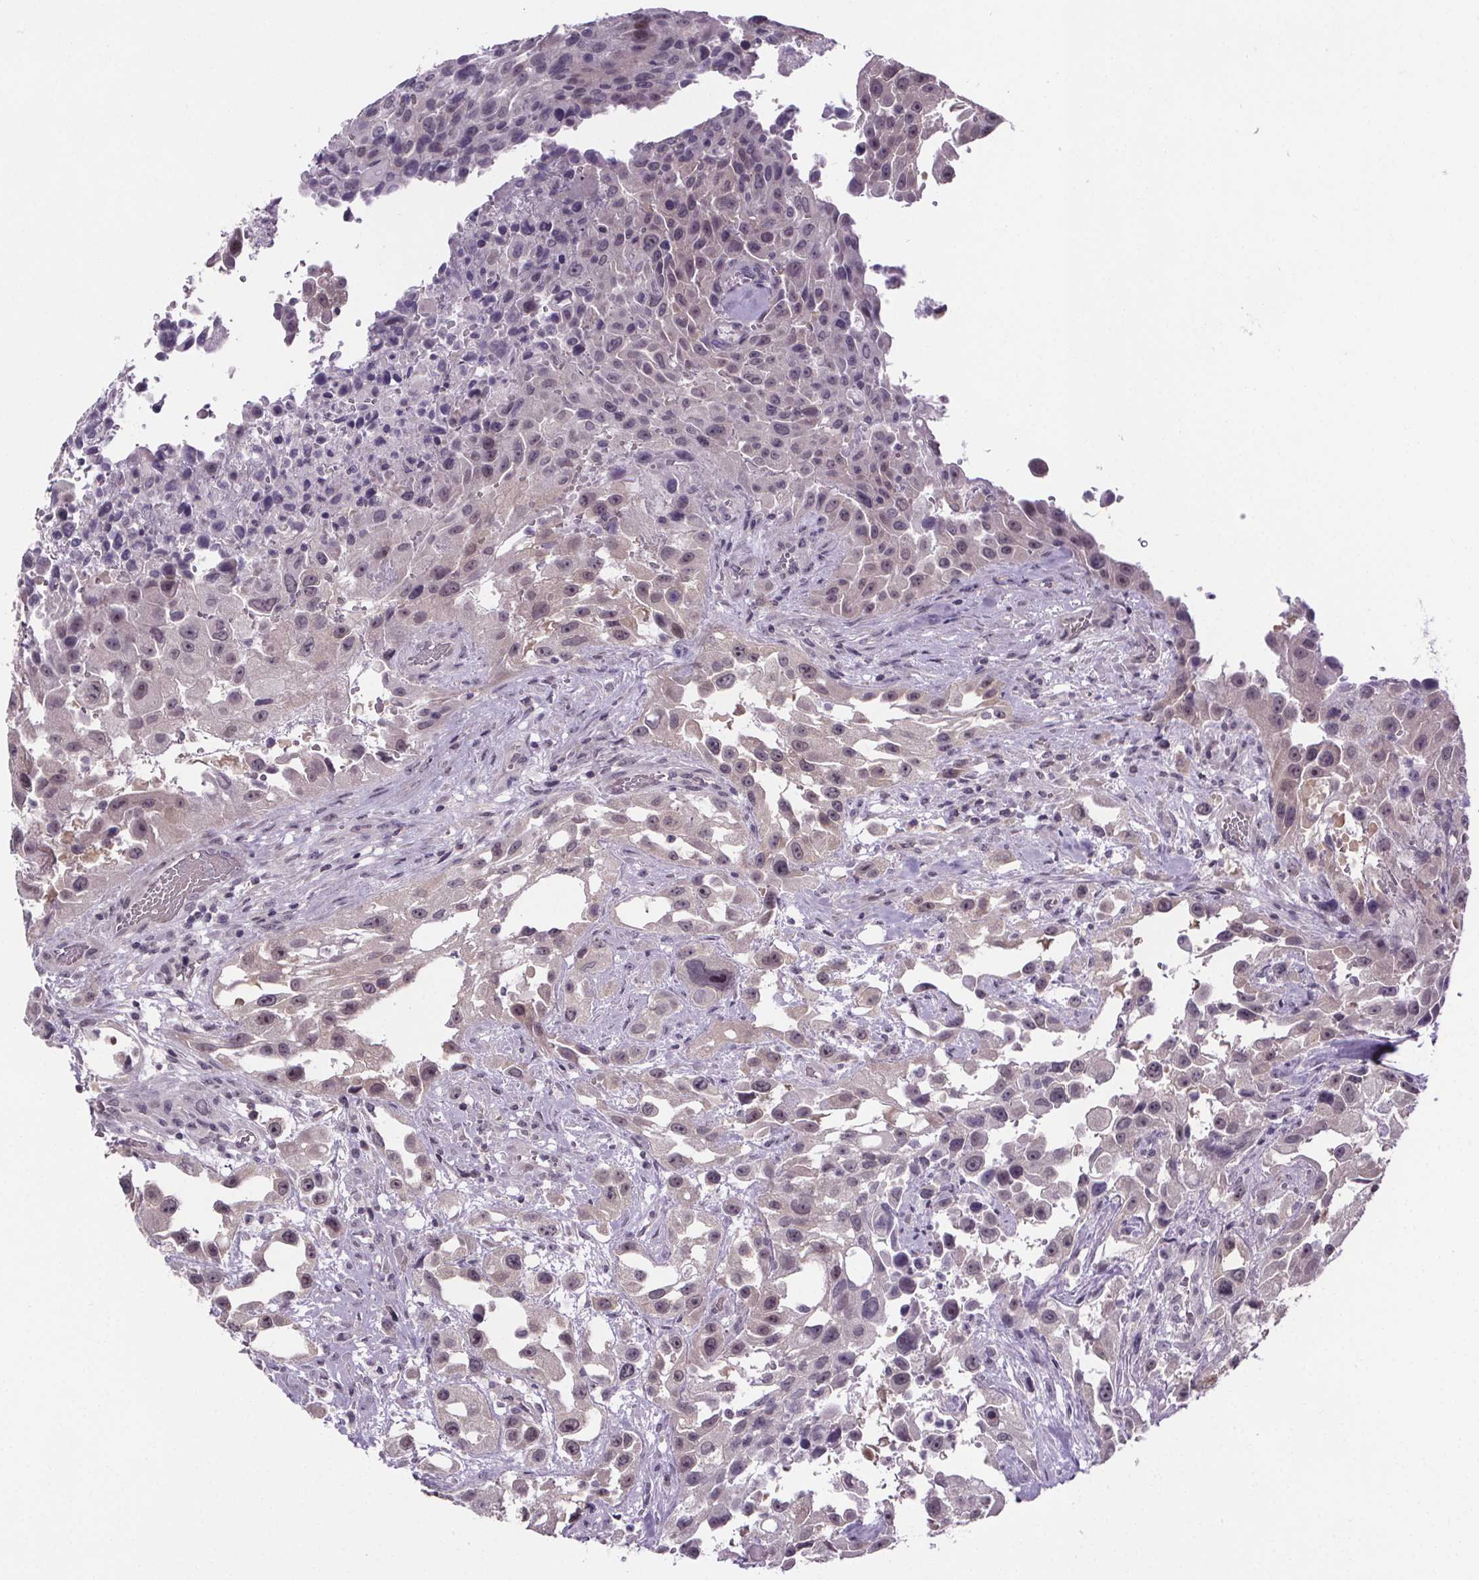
{"staining": {"intensity": "weak", "quantity": "25%-75%", "location": "cytoplasmic/membranous"}, "tissue": "urothelial cancer", "cell_type": "Tumor cells", "image_type": "cancer", "snomed": [{"axis": "morphology", "description": "Urothelial carcinoma, High grade"}, {"axis": "topography", "description": "Urinary bladder"}], "caption": "Weak cytoplasmic/membranous protein staining is identified in about 25%-75% of tumor cells in high-grade urothelial carcinoma. The protein of interest is shown in brown color, while the nuclei are stained blue.", "gene": "TTC12", "patient": {"sex": "male", "age": 79}}